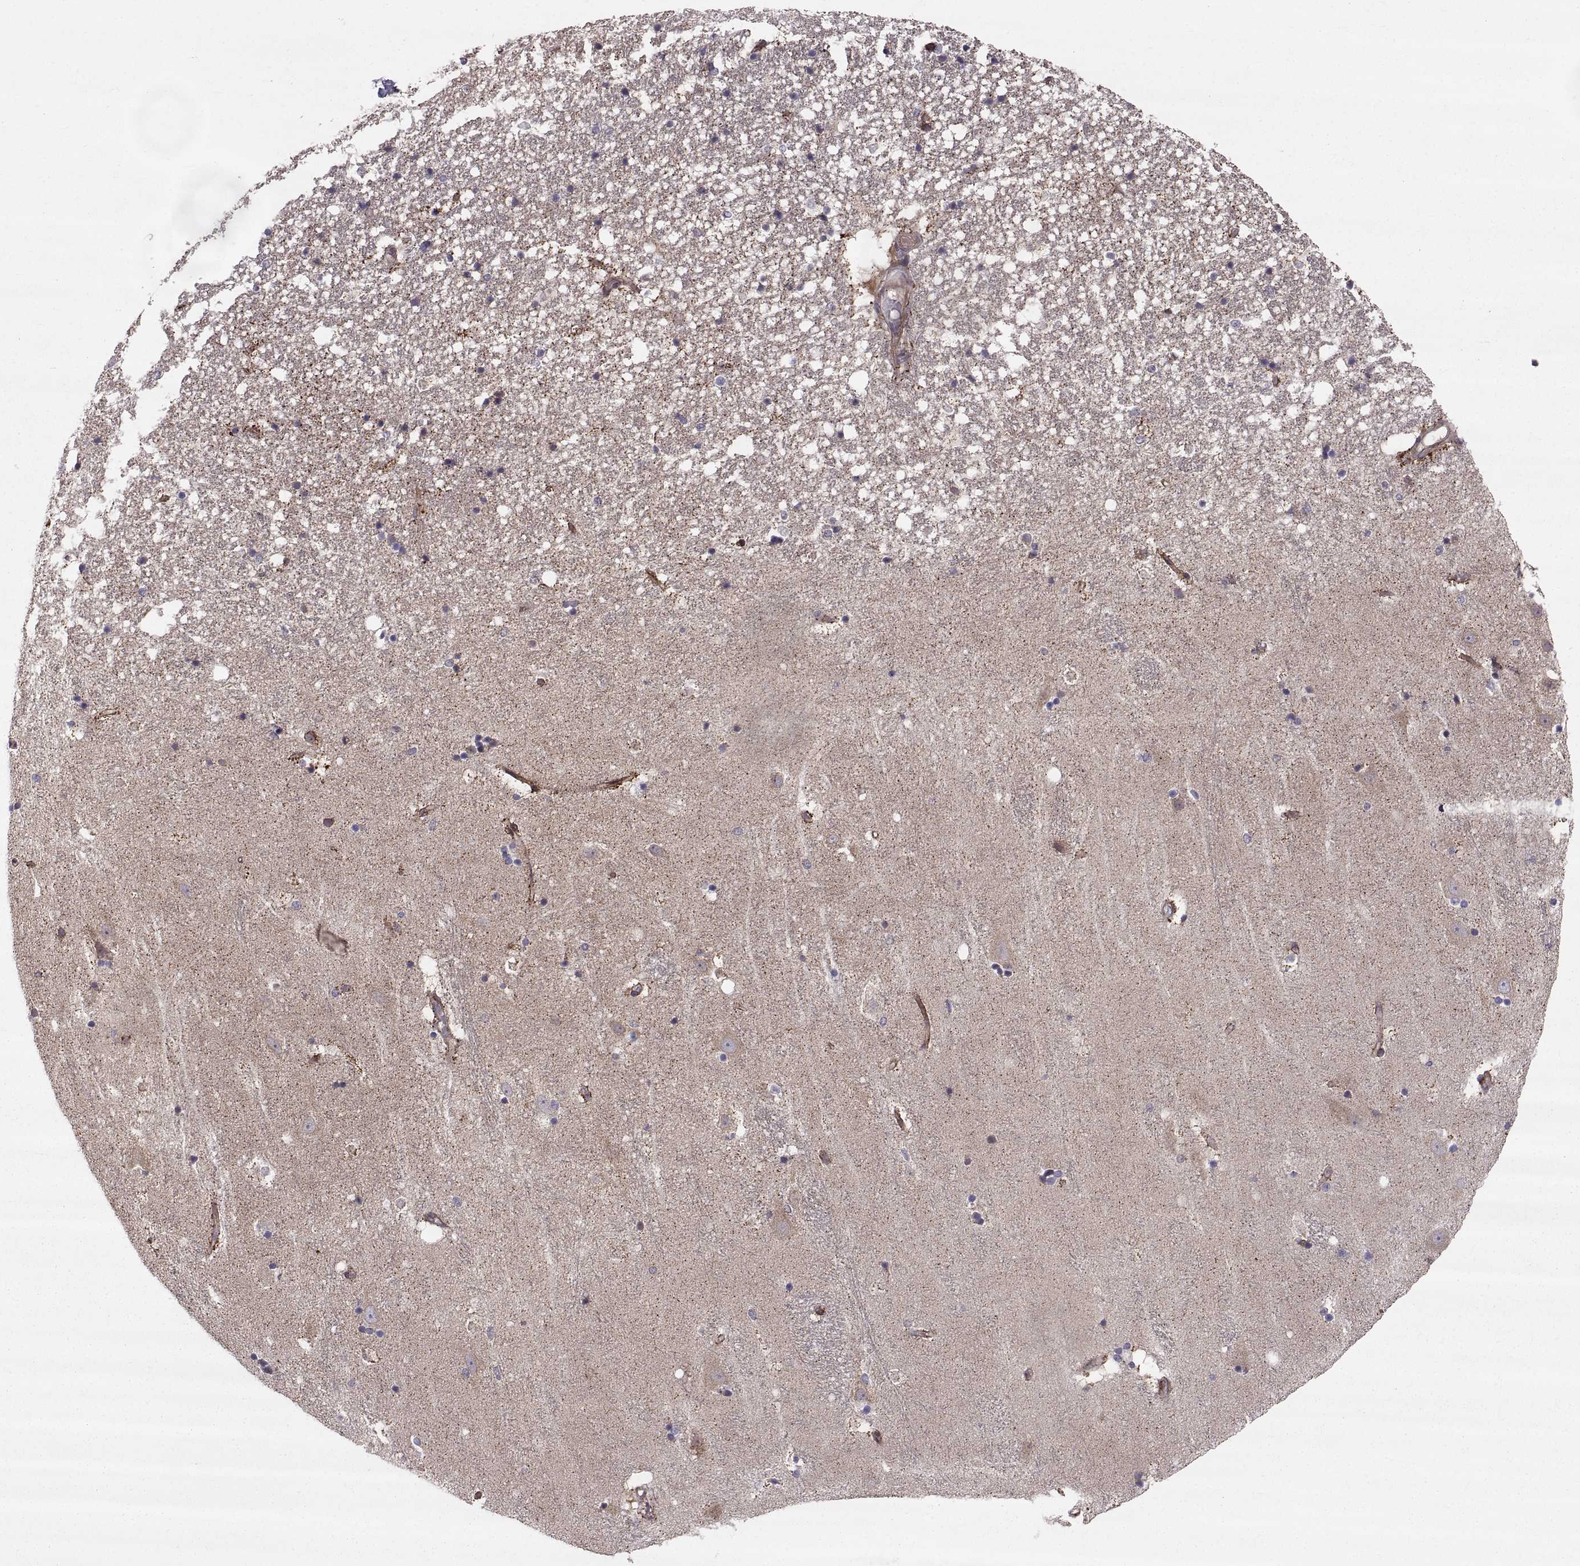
{"staining": {"intensity": "negative", "quantity": "none", "location": "none"}, "tissue": "hippocampus", "cell_type": "Glial cells", "image_type": "normal", "snomed": [{"axis": "morphology", "description": "Normal tissue, NOS"}, {"axis": "topography", "description": "Hippocampus"}], "caption": "High magnification brightfield microscopy of normal hippocampus stained with DAB (brown) and counterstained with hematoxylin (blue): glial cells show no significant positivity. Nuclei are stained in blue.", "gene": "TESC", "patient": {"sex": "male", "age": 49}}